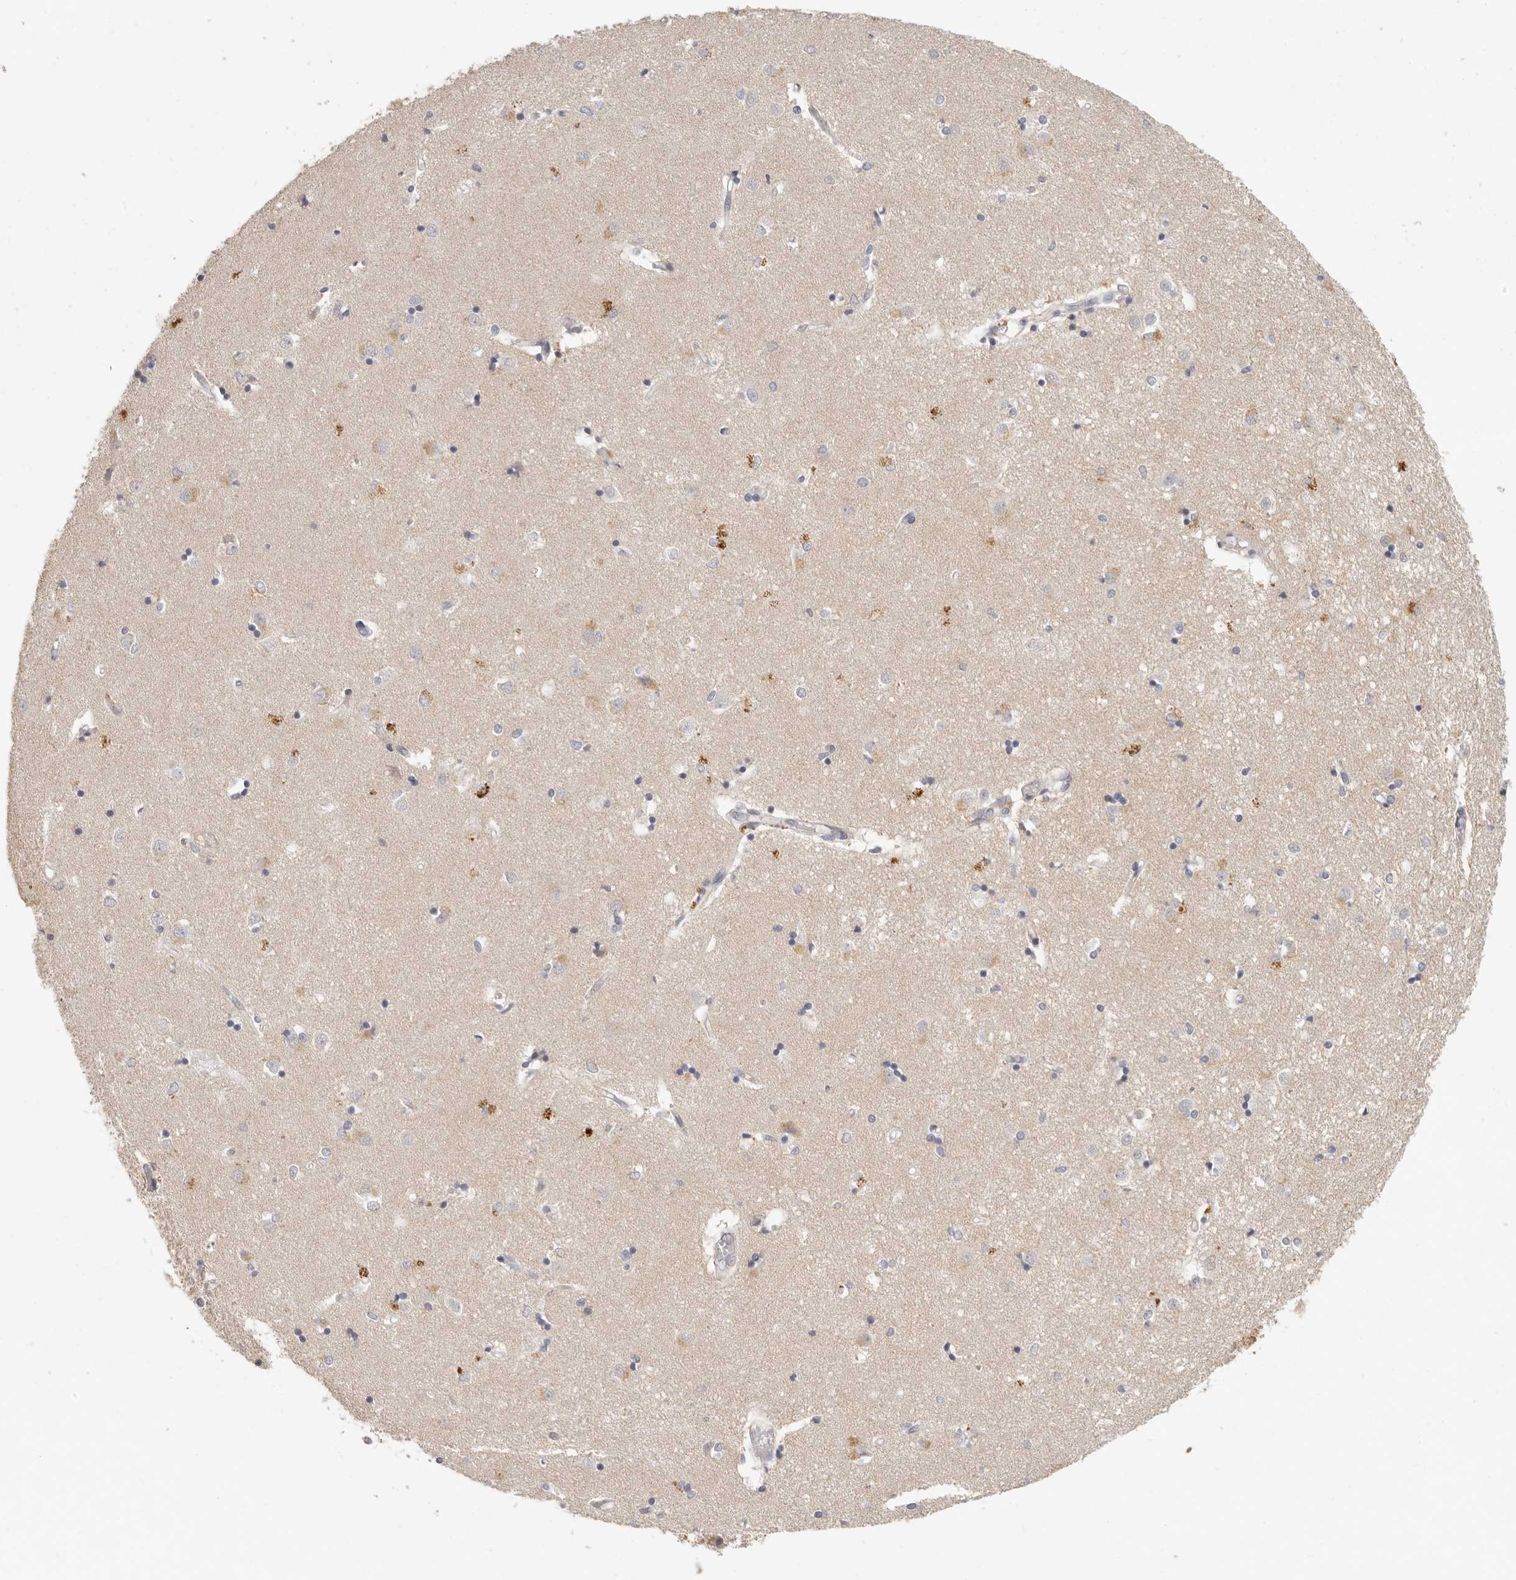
{"staining": {"intensity": "moderate", "quantity": "<25%", "location": "cytoplasmic/membranous"}, "tissue": "caudate", "cell_type": "Glial cells", "image_type": "normal", "snomed": [{"axis": "morphology", "description": "Normal tissue, NOS"}, {"axis": "topography", "description": "Lateral ventricle wall"}], "caption": "An IHC image of unremarkable tissue is shown. Protein staining in brown shows moderate cytoplasmic/membranous positivity in caudate within glial cells. (DAB = brown stain, brightfield microscopy at high magnification).", "gene": "ANXA9", "patient": {"sex": "male", "age": 45}}